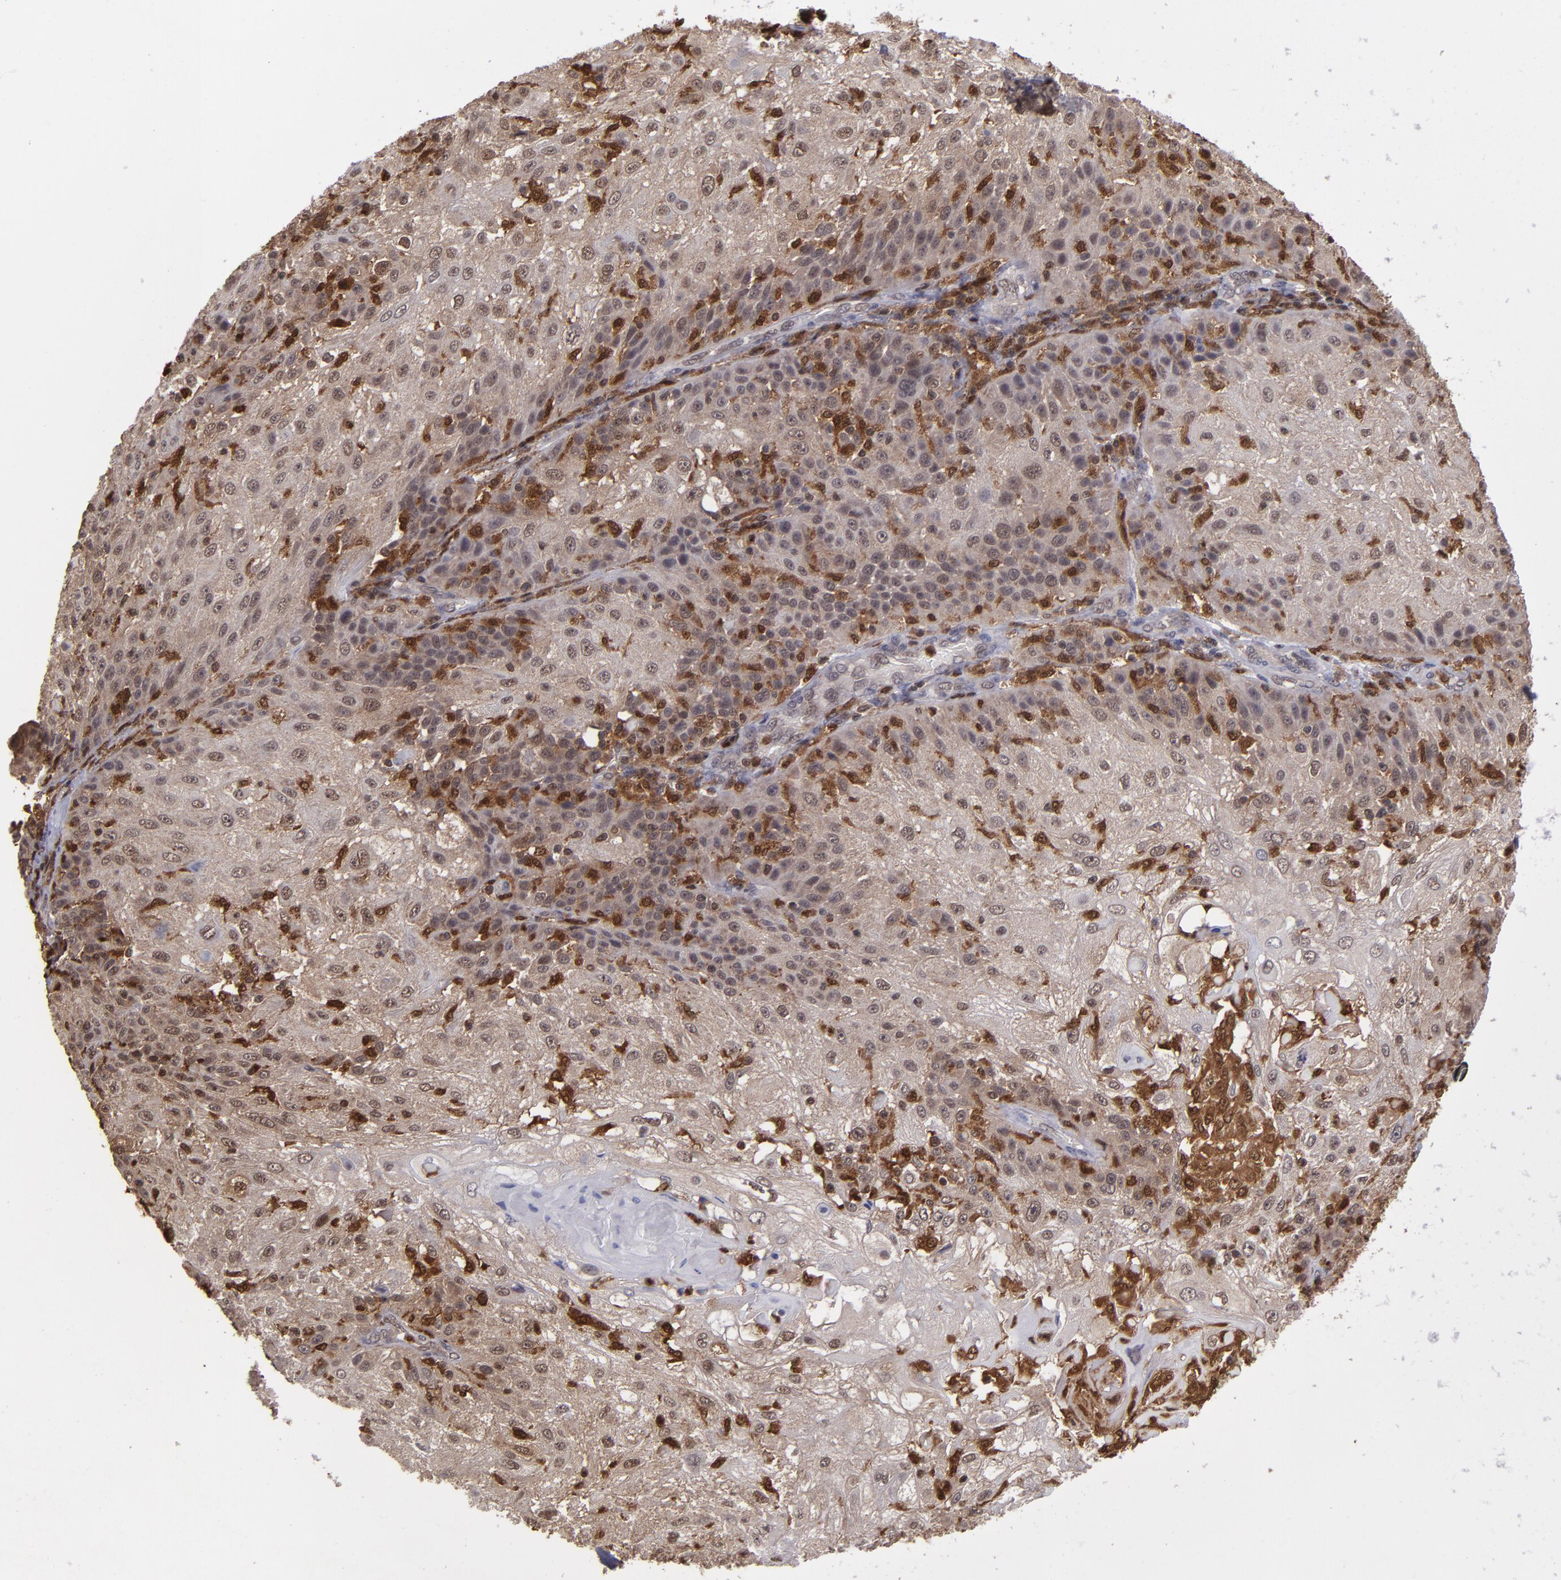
{"staining": {"intensity": "moderate", "quantity": ">75%", "location": "cytoplasmic/membranous,nuclear"}, "tissue": "skin cancer", "cell_type": "Tumor cells", "image_type": "cancer", "snomed": [{"axis": "morphology", "description": "Normal tissue, NOS"}, {"axis": "morphology", "description": "Squamous cell carcinoma, NOS"}, {"axis": "topography", "description": "Skin"}], "caption": "High-magnification brightfield microscopy of squamous cell carcinoma (skin) stained with DAB (3,3'-diaminobenzidine) (brown) and counterstained with hematoxylin (blue). tumor cells exhibit moderate cytoplasmic/membranous and nuclear expression is seen in about>75% of cells.", "gene": "GRB2", "patient": {"sex": "female", "age": 83}}